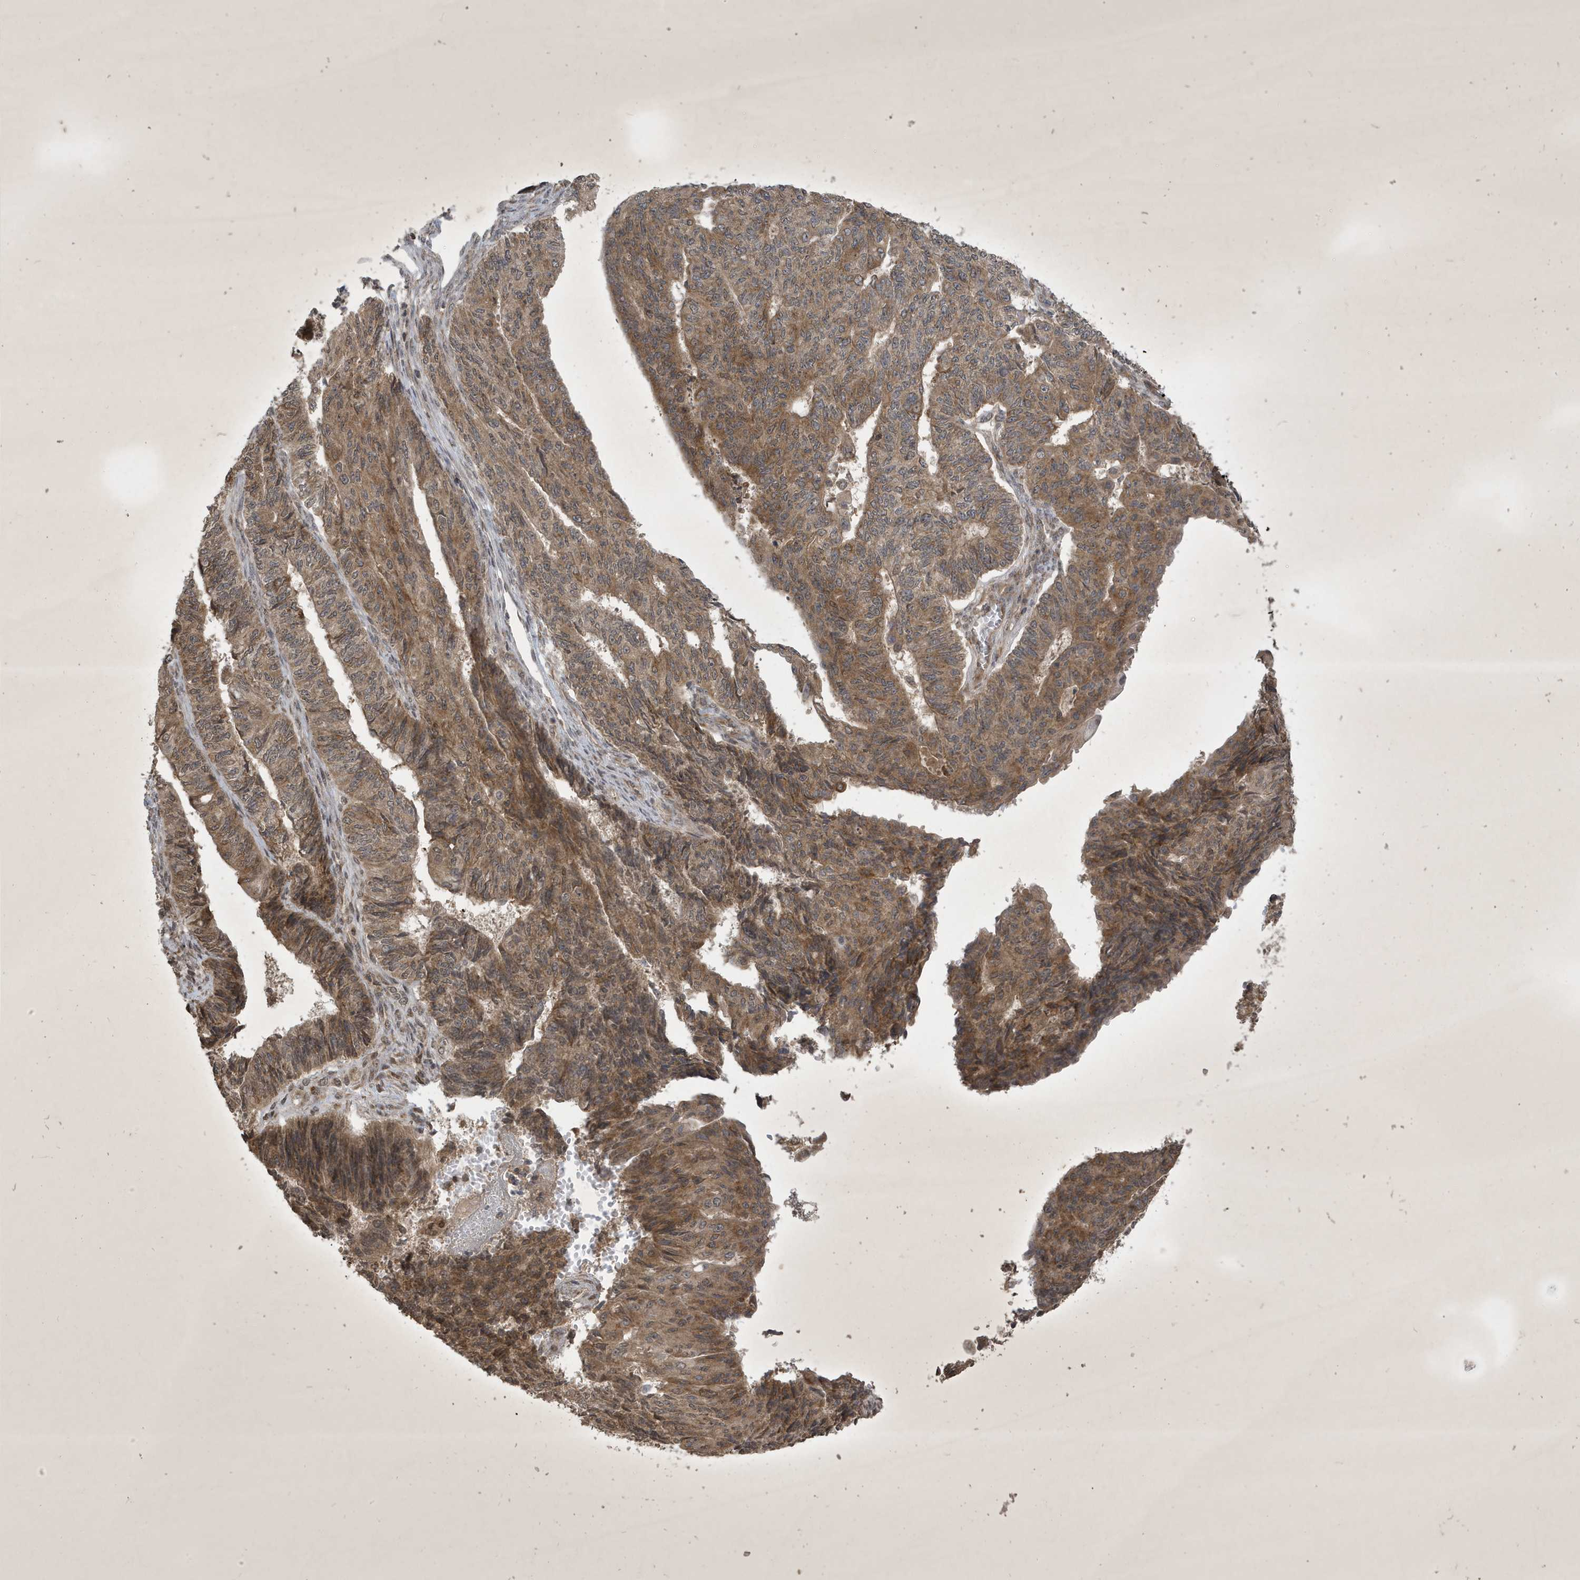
{"staining": {"intensity": "moderate", "quantity": ">75%", "location": "cytoplasmic/membranous"}, "tissue": "endometrial cancer", "cell_type": "Tumor cells", "image_type": "cancer", "snomed": [{"axis": "morphology", "description": "Adenocarcinoma, NOS"}, {"axis": "topography", "description": "Endometrium"}], "caption": "This histopathology image shows immunohistochemistry staining of endometrial adenocarcinoma, with medium moderate cytoplasmic/membranous positivity in approximately >75% of tumor cells.", "gene": "STX10", "patient": {"sex": "female", "age": 32}}